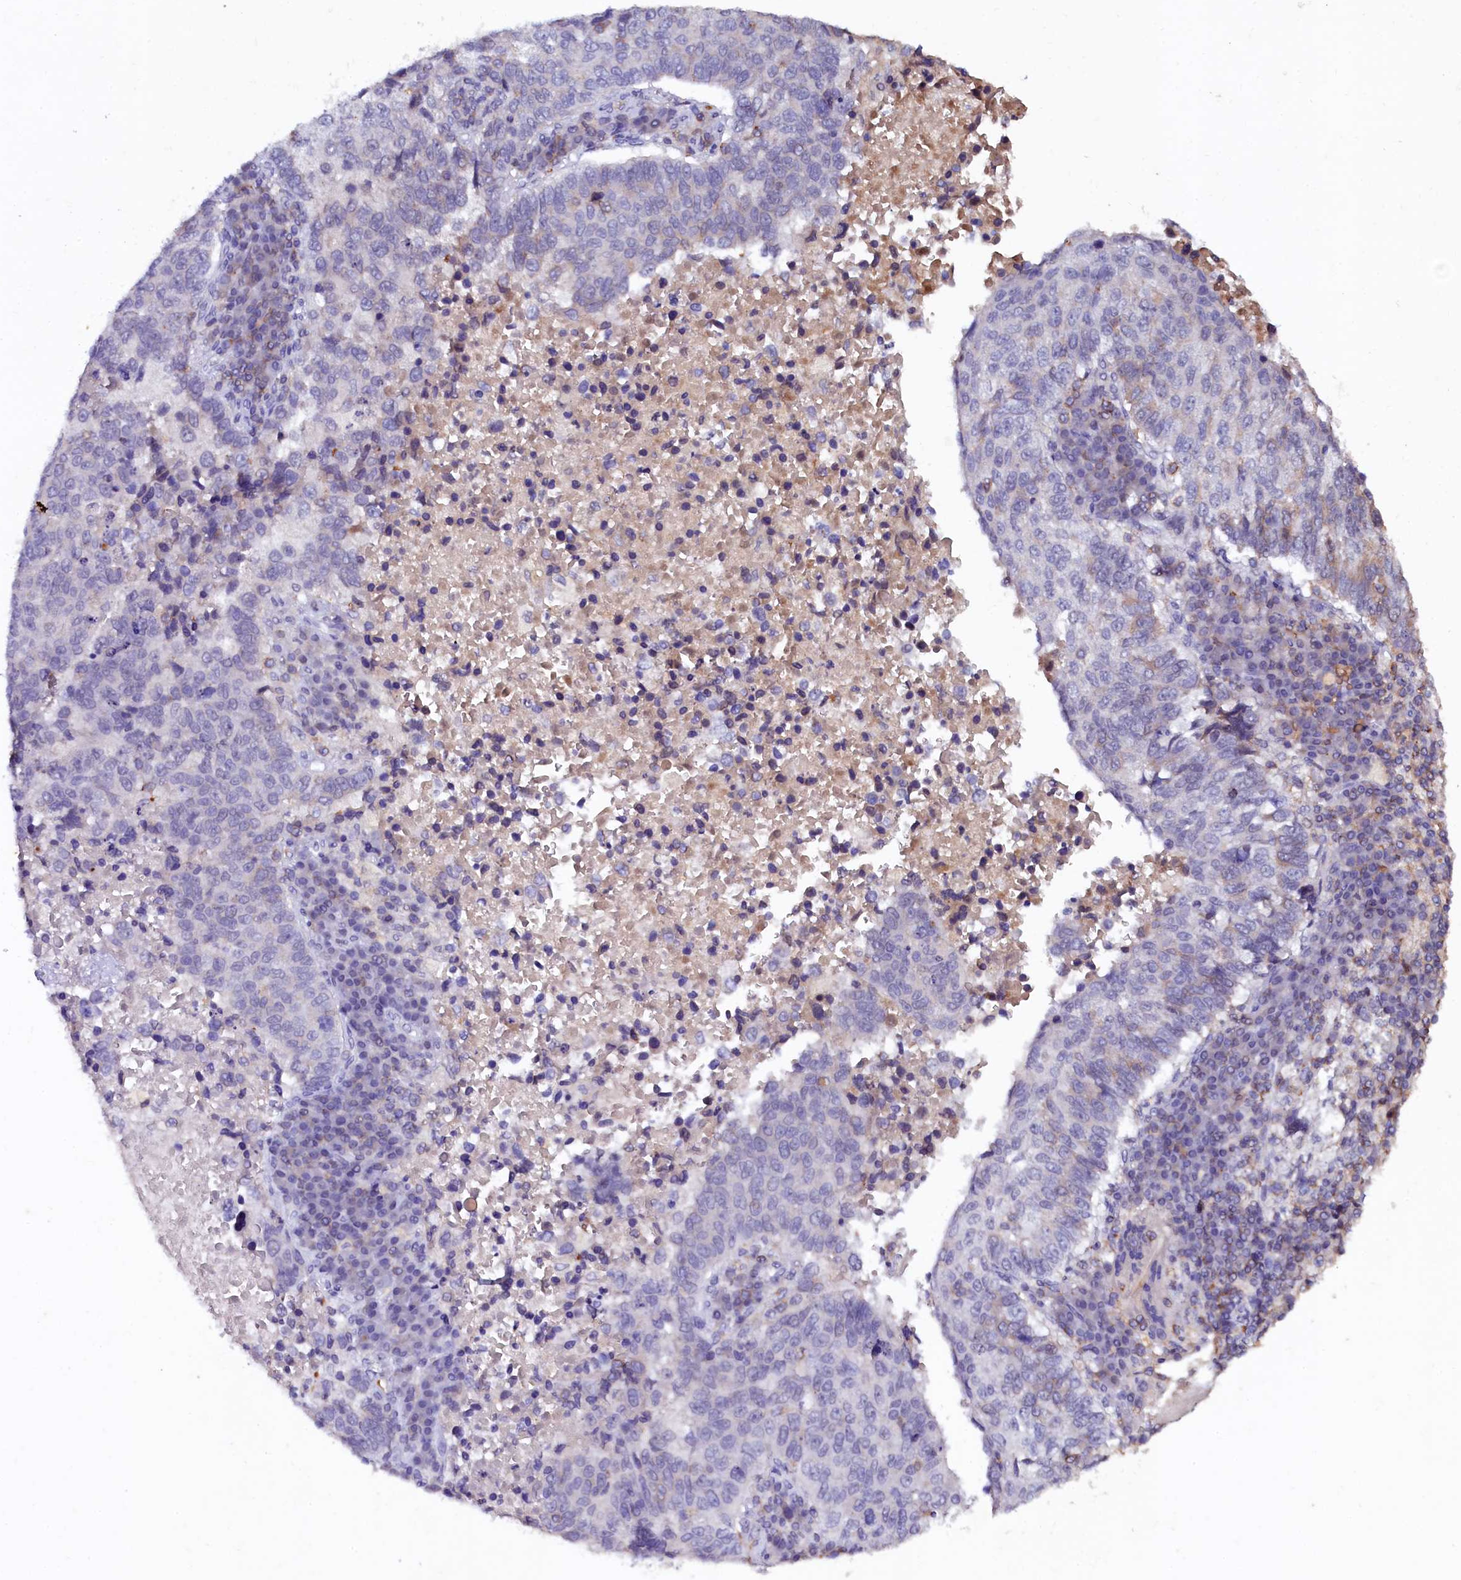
{"staining": {"intensity": "negative", "quantity": "none", "location": "none"}, "tissue": "lung cancer", "cell_type": "Tumor cells", "image_type": "cancer", "snomed": [{"axis": "morphology", "description": "Squamous cell carcinoma, NOS"}, {"axis": "topography", "description": "Lung"}], "caption": "This image is of lung squamous cell carcinoma stained with immunohistochemistry to label a protein in brown with the nuclei are counter-stained blue. There is no positivity in tumor cells.", "gene": "CSTPP1", "patient": {"sex": "male", "age": 73}}